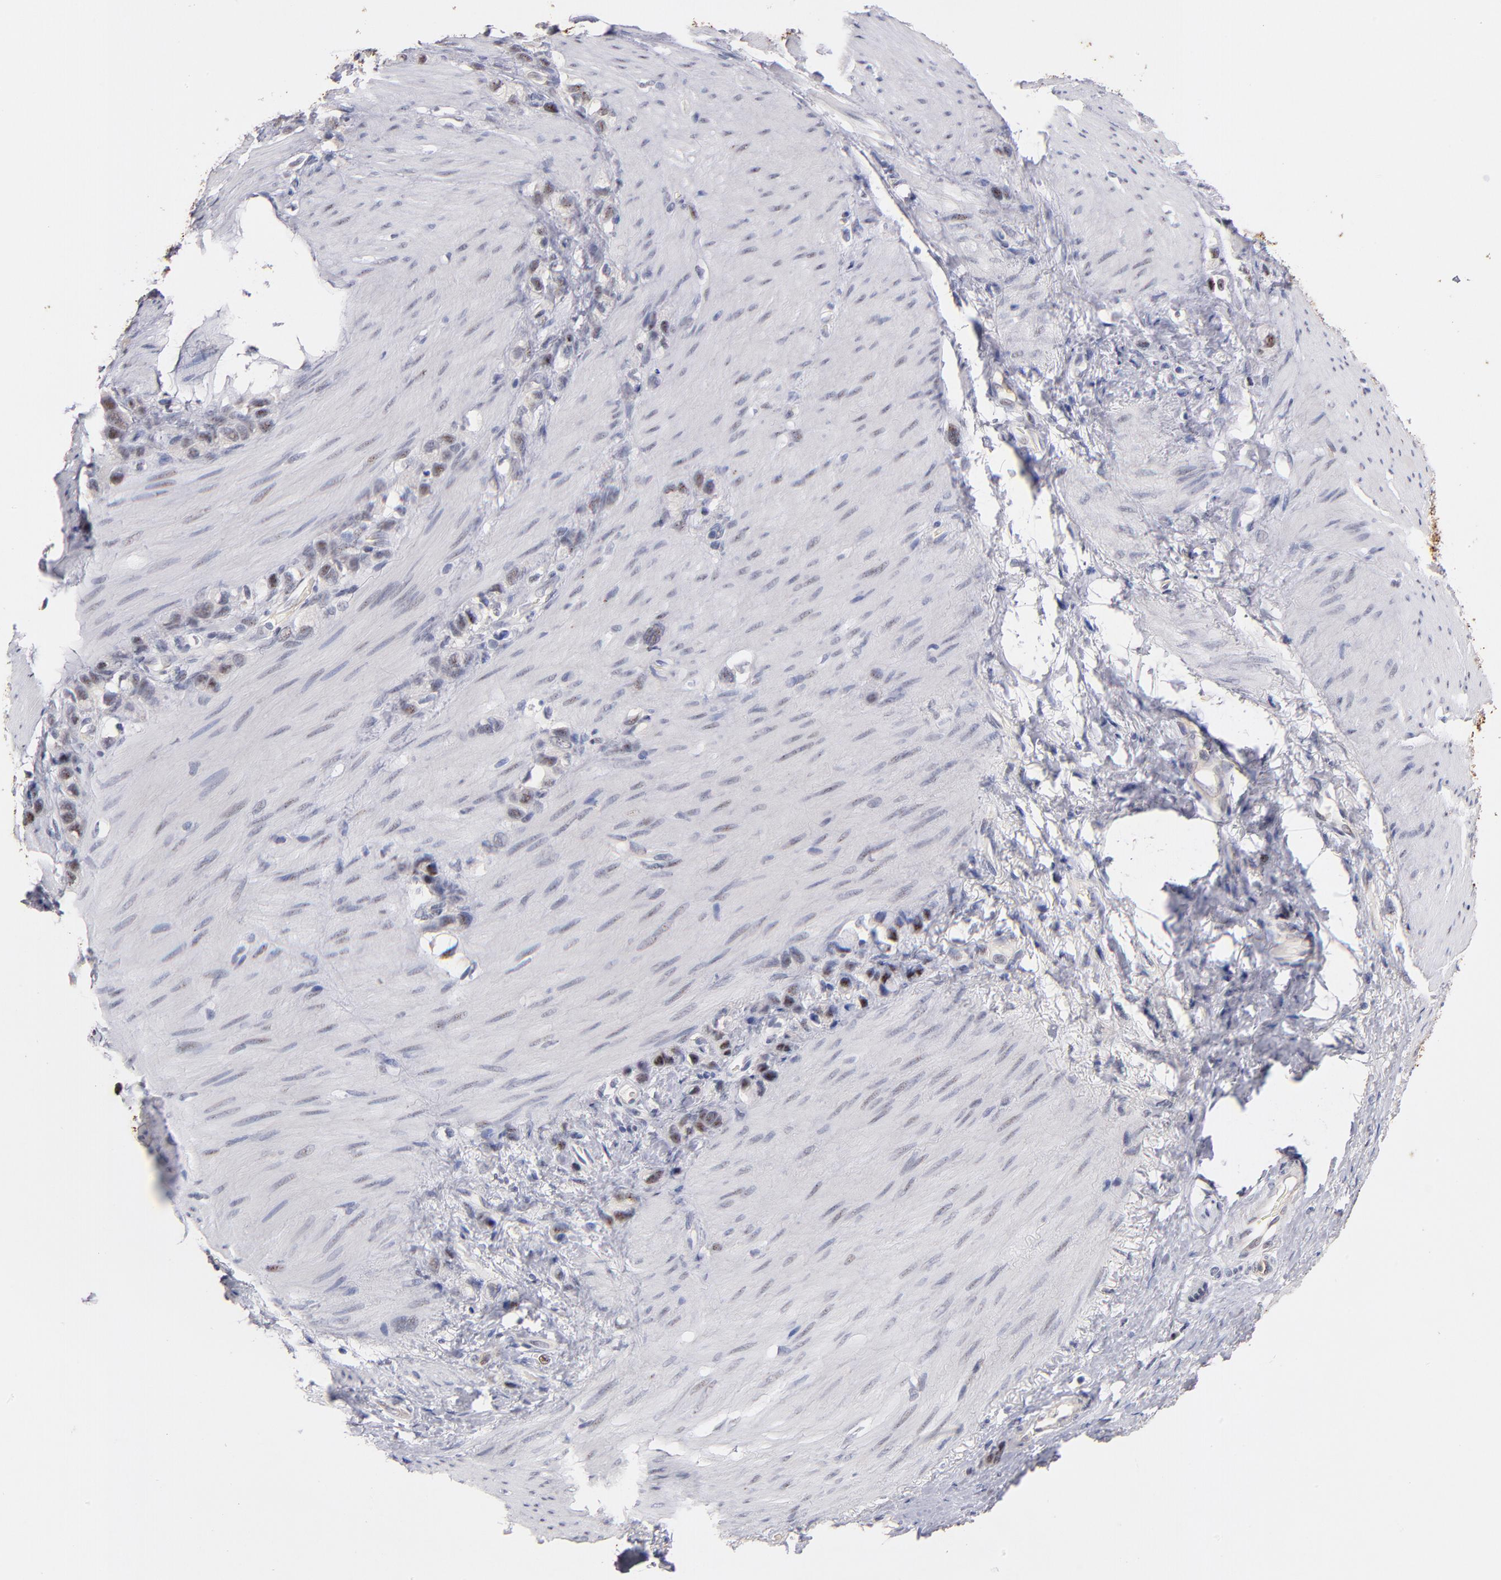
{"staining": {"intensity": "moderate", "quantity": "<25%", "location": "nuclear"}, "tissue": "stomach cancer", "cell_type": "Tumor cells", "image_type": "cancer", "snomed": [{"axis": "morphology", "description": "Normal tissue, NOS"}, {"axis": "morphology", "description": "Adenocarcinoma, NOS"}, {"axis": "morphology", "description": "Adenocarcinoma, High grade"}, {"axis": "topography", "description": "Stomach, upper"}, {"axis": "topography", "description": "Stomach"}], "caption": "Tumor cells show moderate nuclear expression in approximately <25% of cells in stomach adenocarcinoma (high-grade).", "gene": "RAF1", "patient": {"sex": "female", "age": 65}}